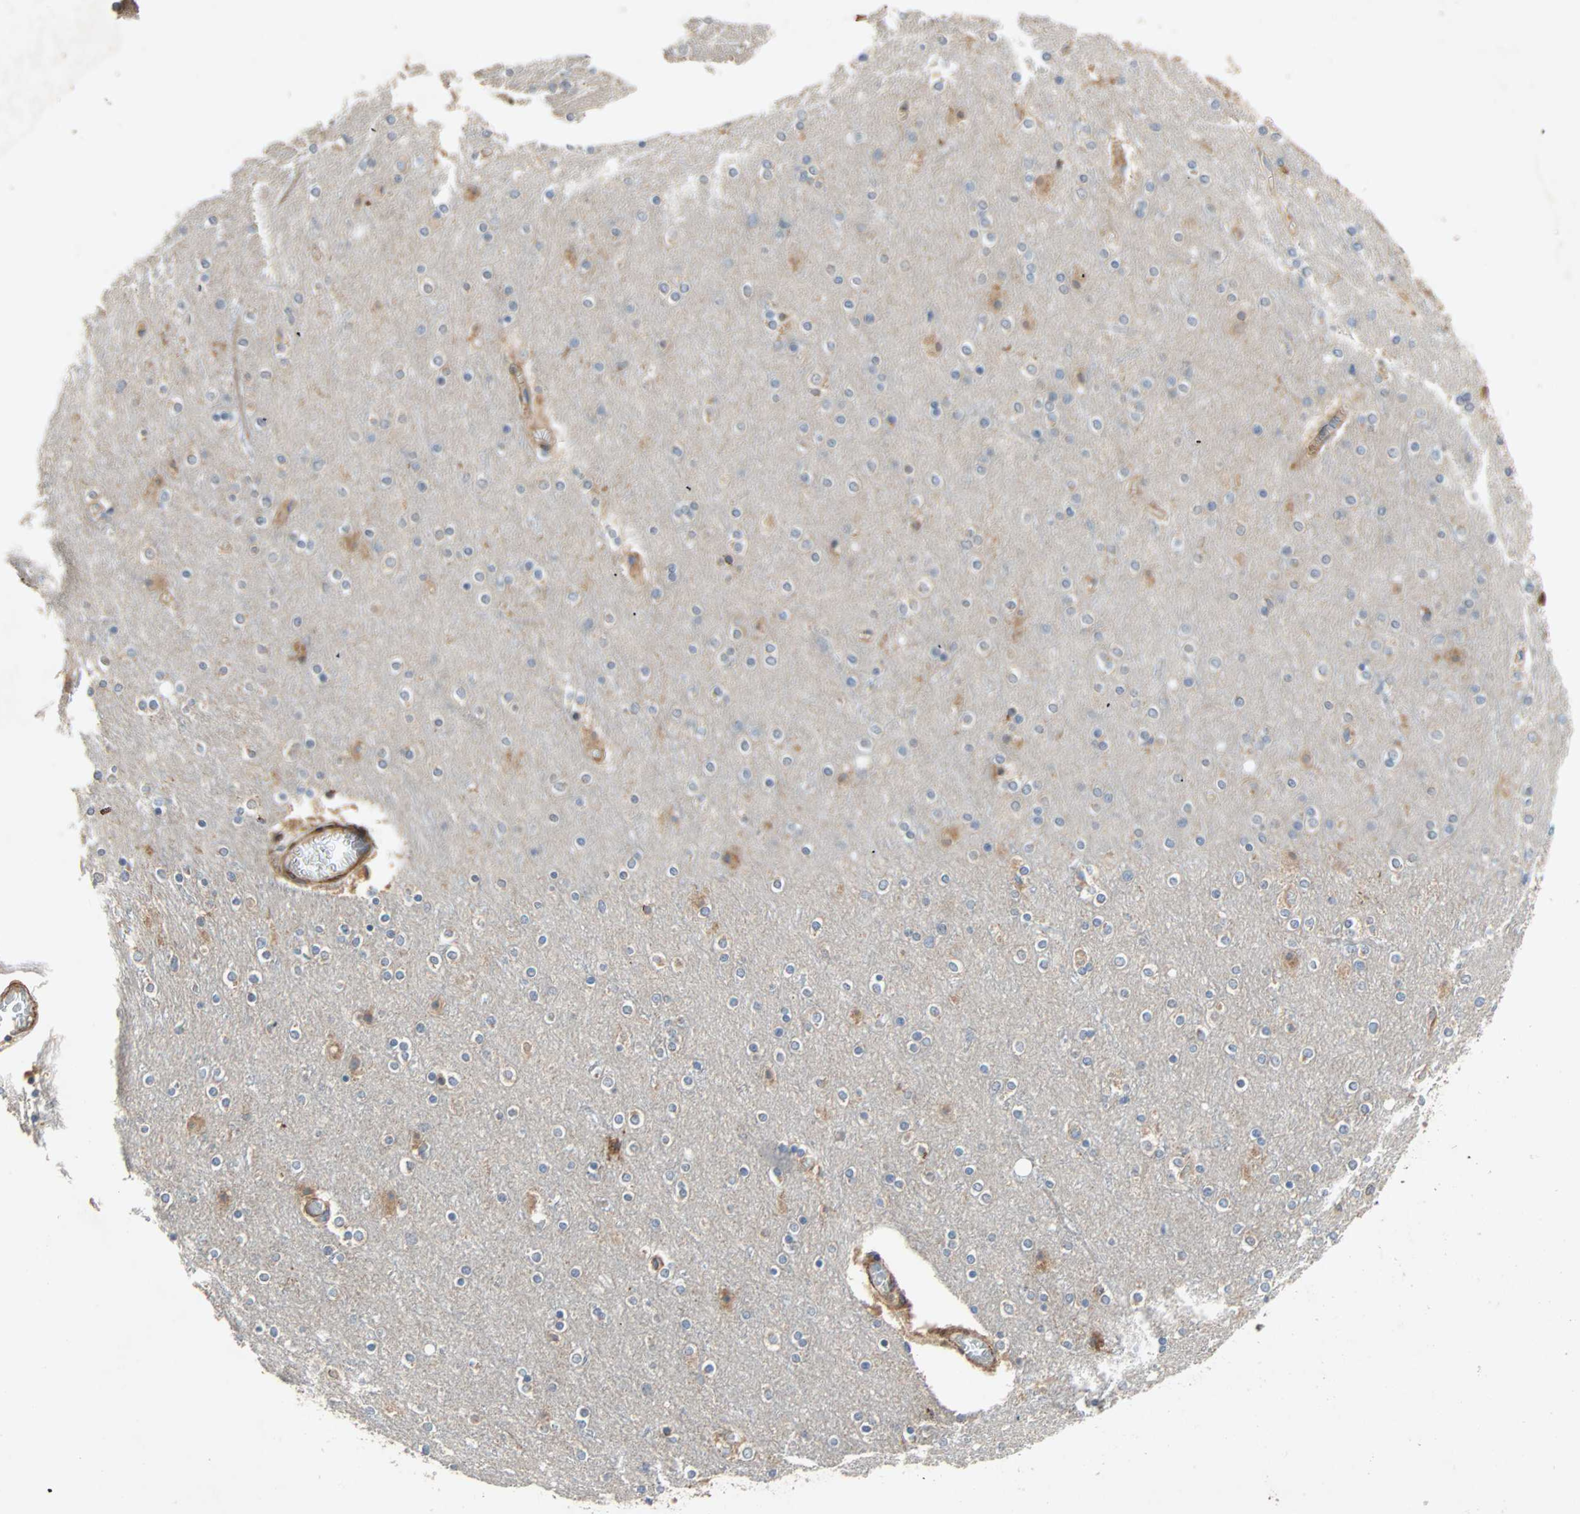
{"staining": {"intensity": "moderate", "quantity": ">75%", "location": "cytoplasmic/membranous"}, "tissue": "cerebral cortex", "cell_type": "Endothelial cells", "image_type": "normal", "snomed": [{"axis": "morphology", "description": "Normal tissue, NOS"}, {"axis": "topography", "description": "Cerebral cortex"}], "caption": "Cerebral cortex stained with DAB (3,3'-diaminobenzidine) immunohistochemistry exhibits medium levels of moderate cytoplasmic/membranous expression in about >75% of endothelial cells. The staining was performed using DAB to visualize the protein expression in brown, while the nuclei were stained in blue with hematoxylin (Magnification: 20x).", "gene": "XYLT1", "patient": {"sex": "female", "age": 54}}